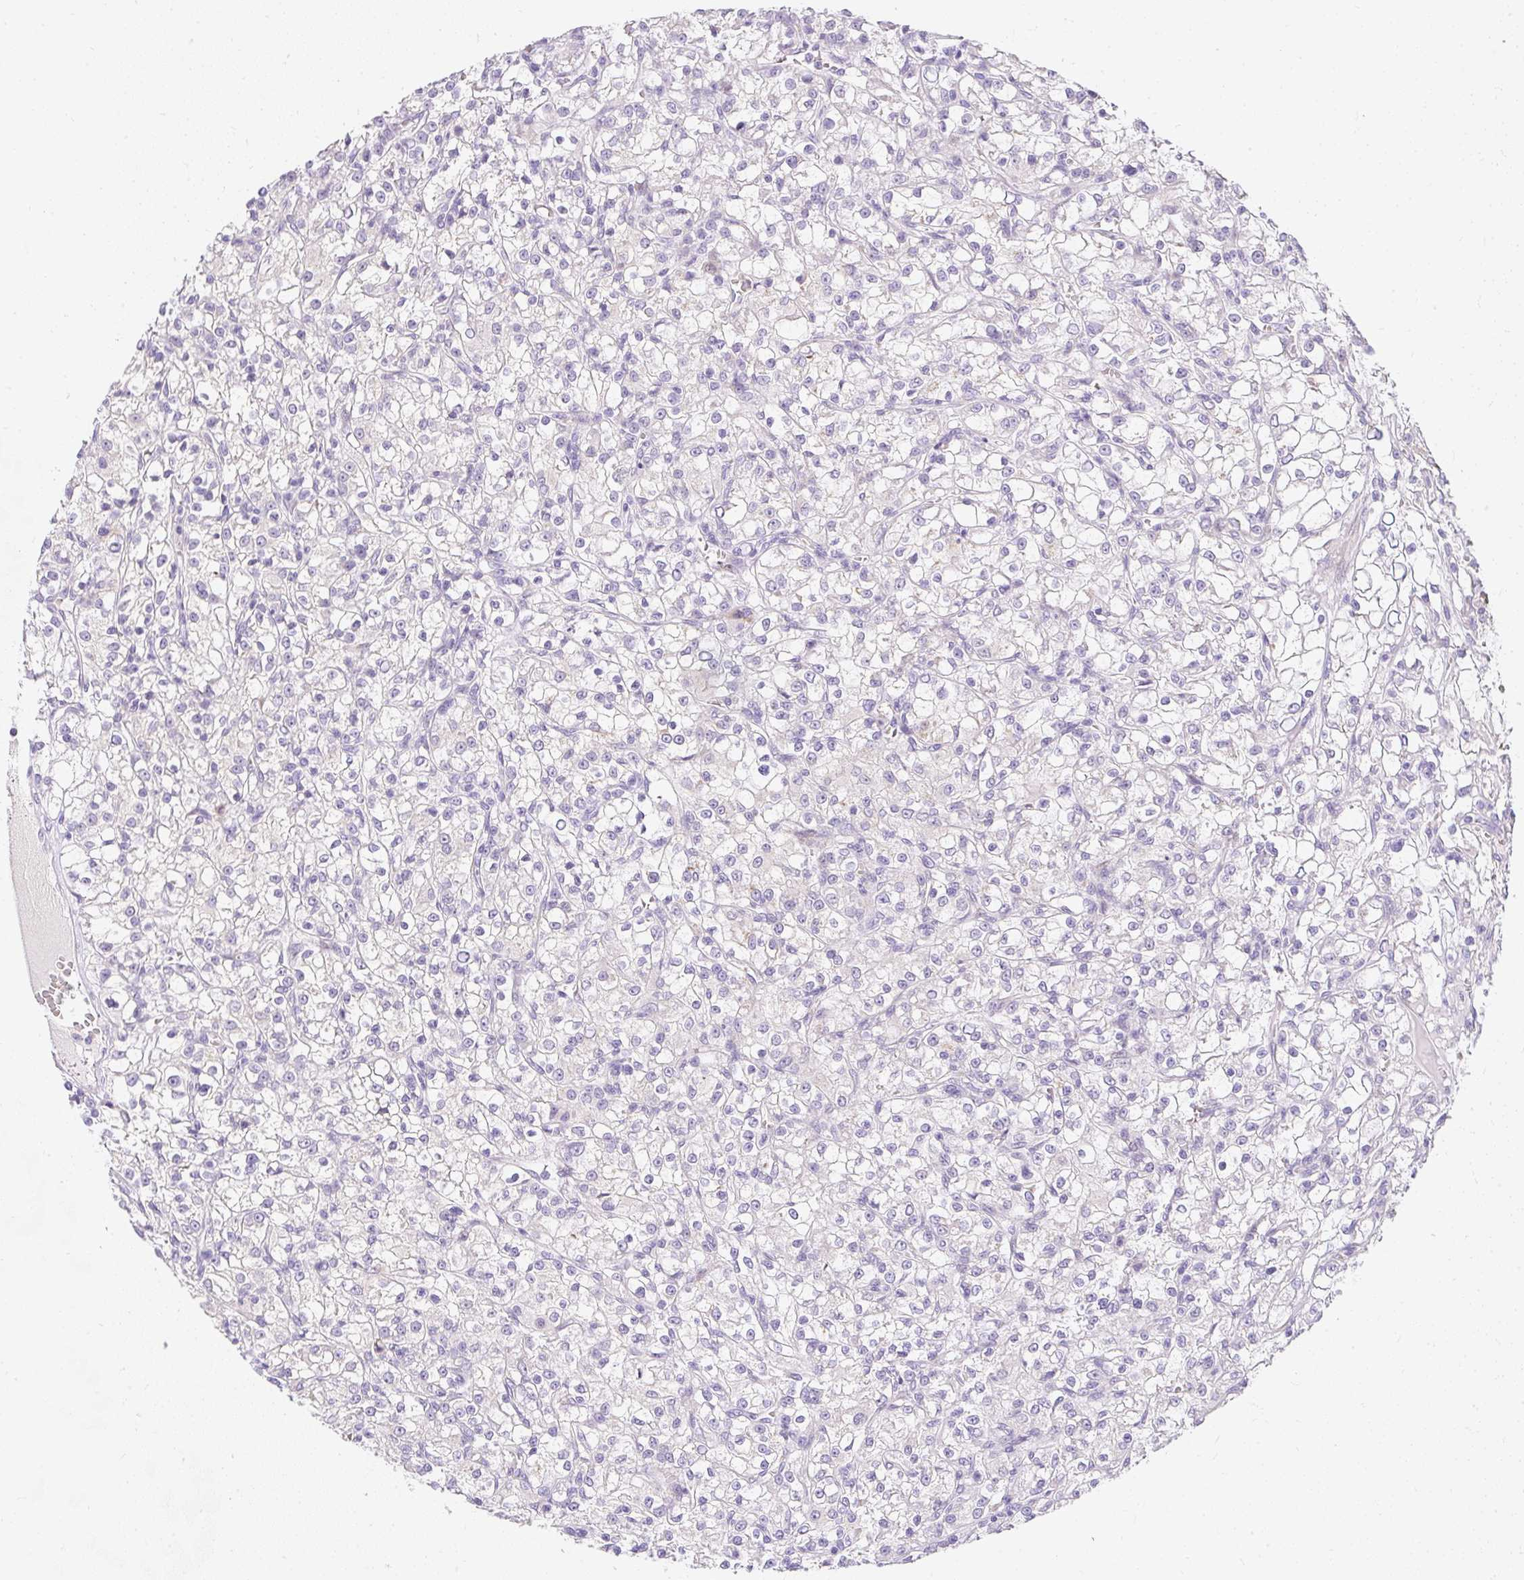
{"staining": {"intensity": "negative", "quantity": "none", "location": "none"}, "tissue": "renal cancer", "cell_type": "Tumor cells", "image_type": "cancer", "snomed": [{"axis": "morphology", "description": "Adenocarcinoma, NOS"}, {"axis": "topography", "description": "Kidney"}], "caption": "Immunohistochemical staining of adenocarcinoma (renal) demonstrates no significant expression in tumor cells. (DAB immunohistochemistry (IHC), high magnification).", "gene": "DTX4", "patient": {"sex": "female", "age": 59}}